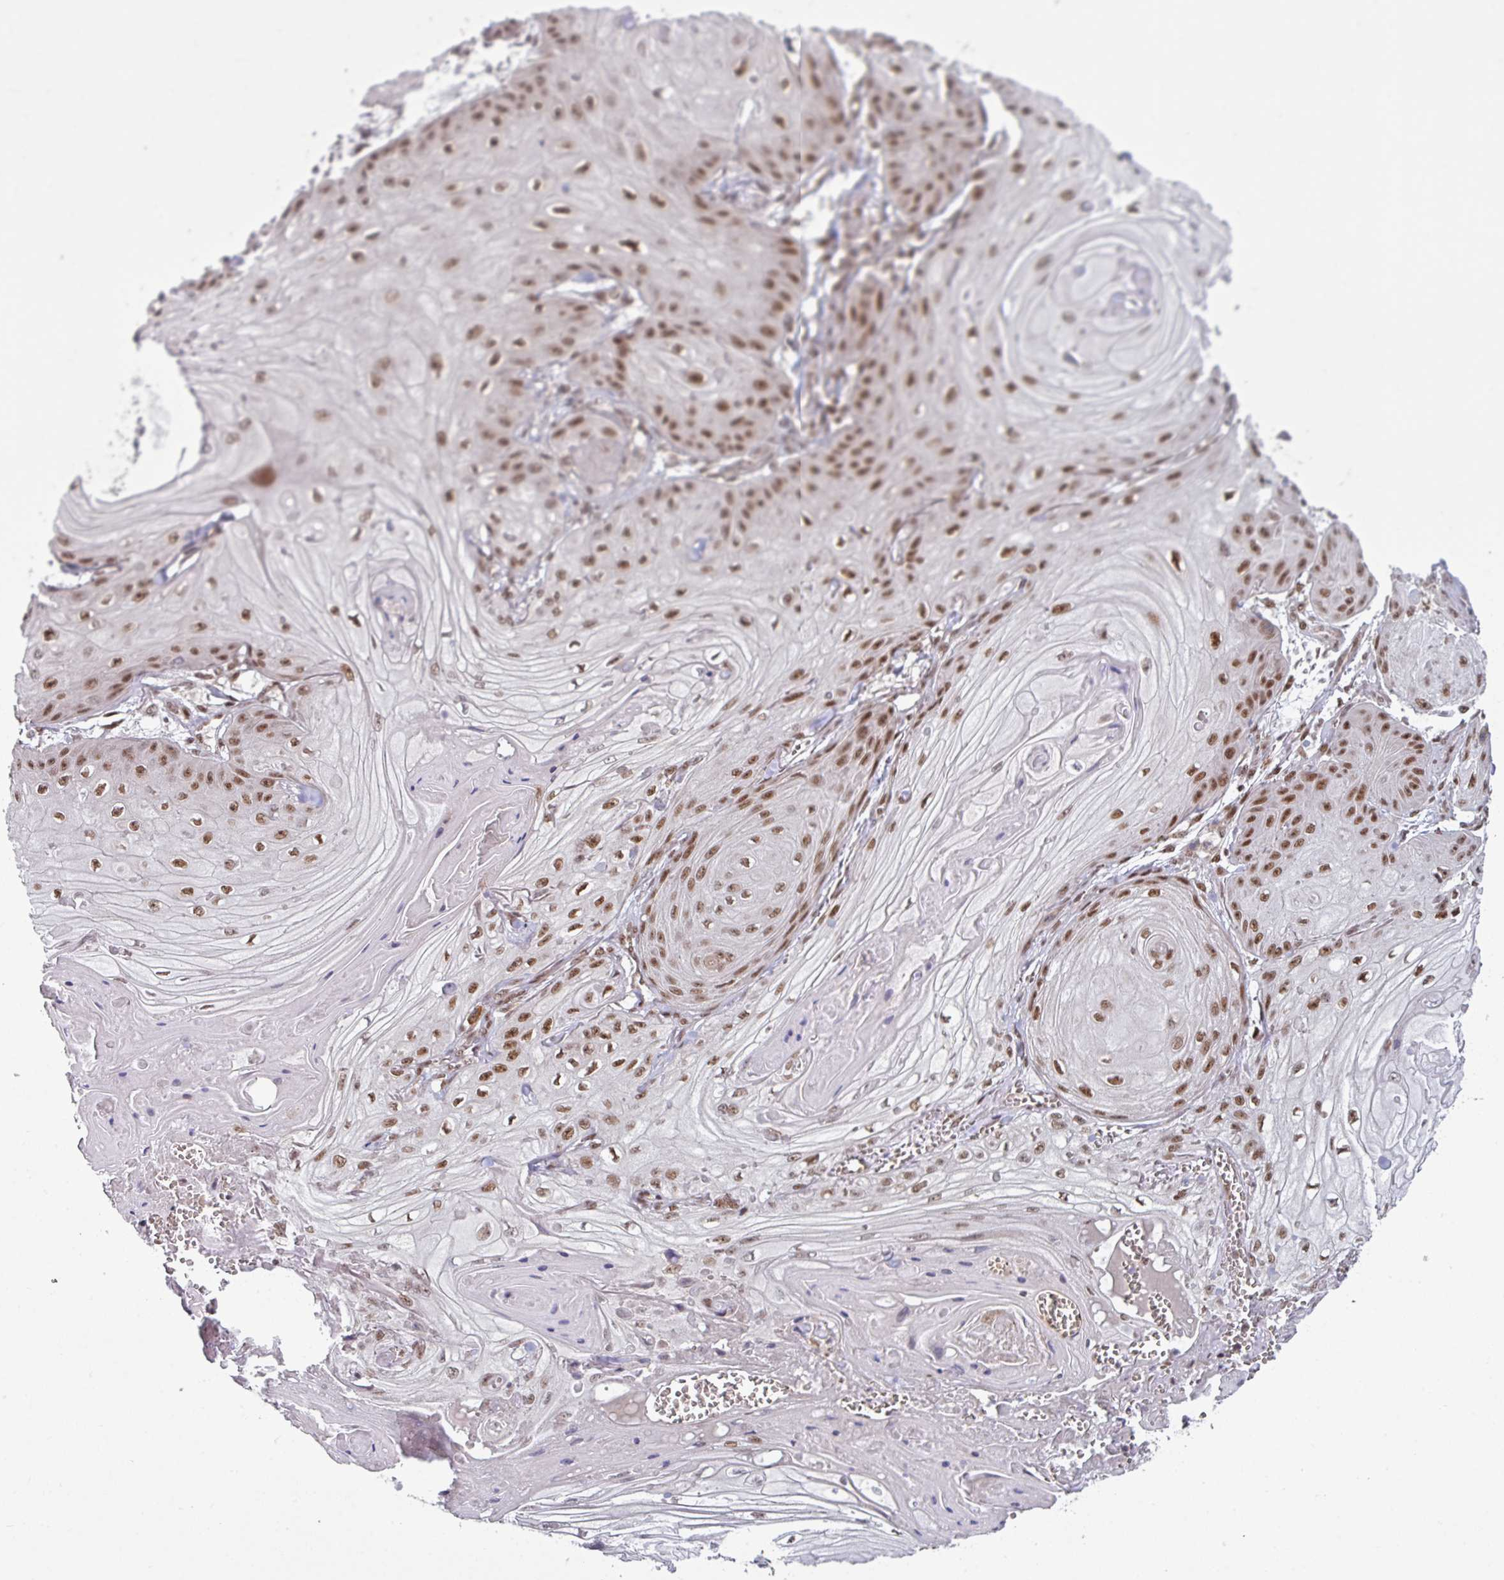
{"staining": {"intensity": "moderate", "quantity": ">75%", "location": "nuclear"}, "tissue": "skin cancer", "cell_type": "Tumor cells", "image_type": "cancer", "snomed": [{"axis": "morphology", "description": "Squamous cell carcinoma, NOS"}, {"axis": "topography", "description": "Skin"}], "caption": "The micrograph shows staining of skin cancer, revealing moderate nuclear protein staining (brown color) within tumor cells.", "gene": "PHF23", "patient": {"sex": "male", "age": 74}}